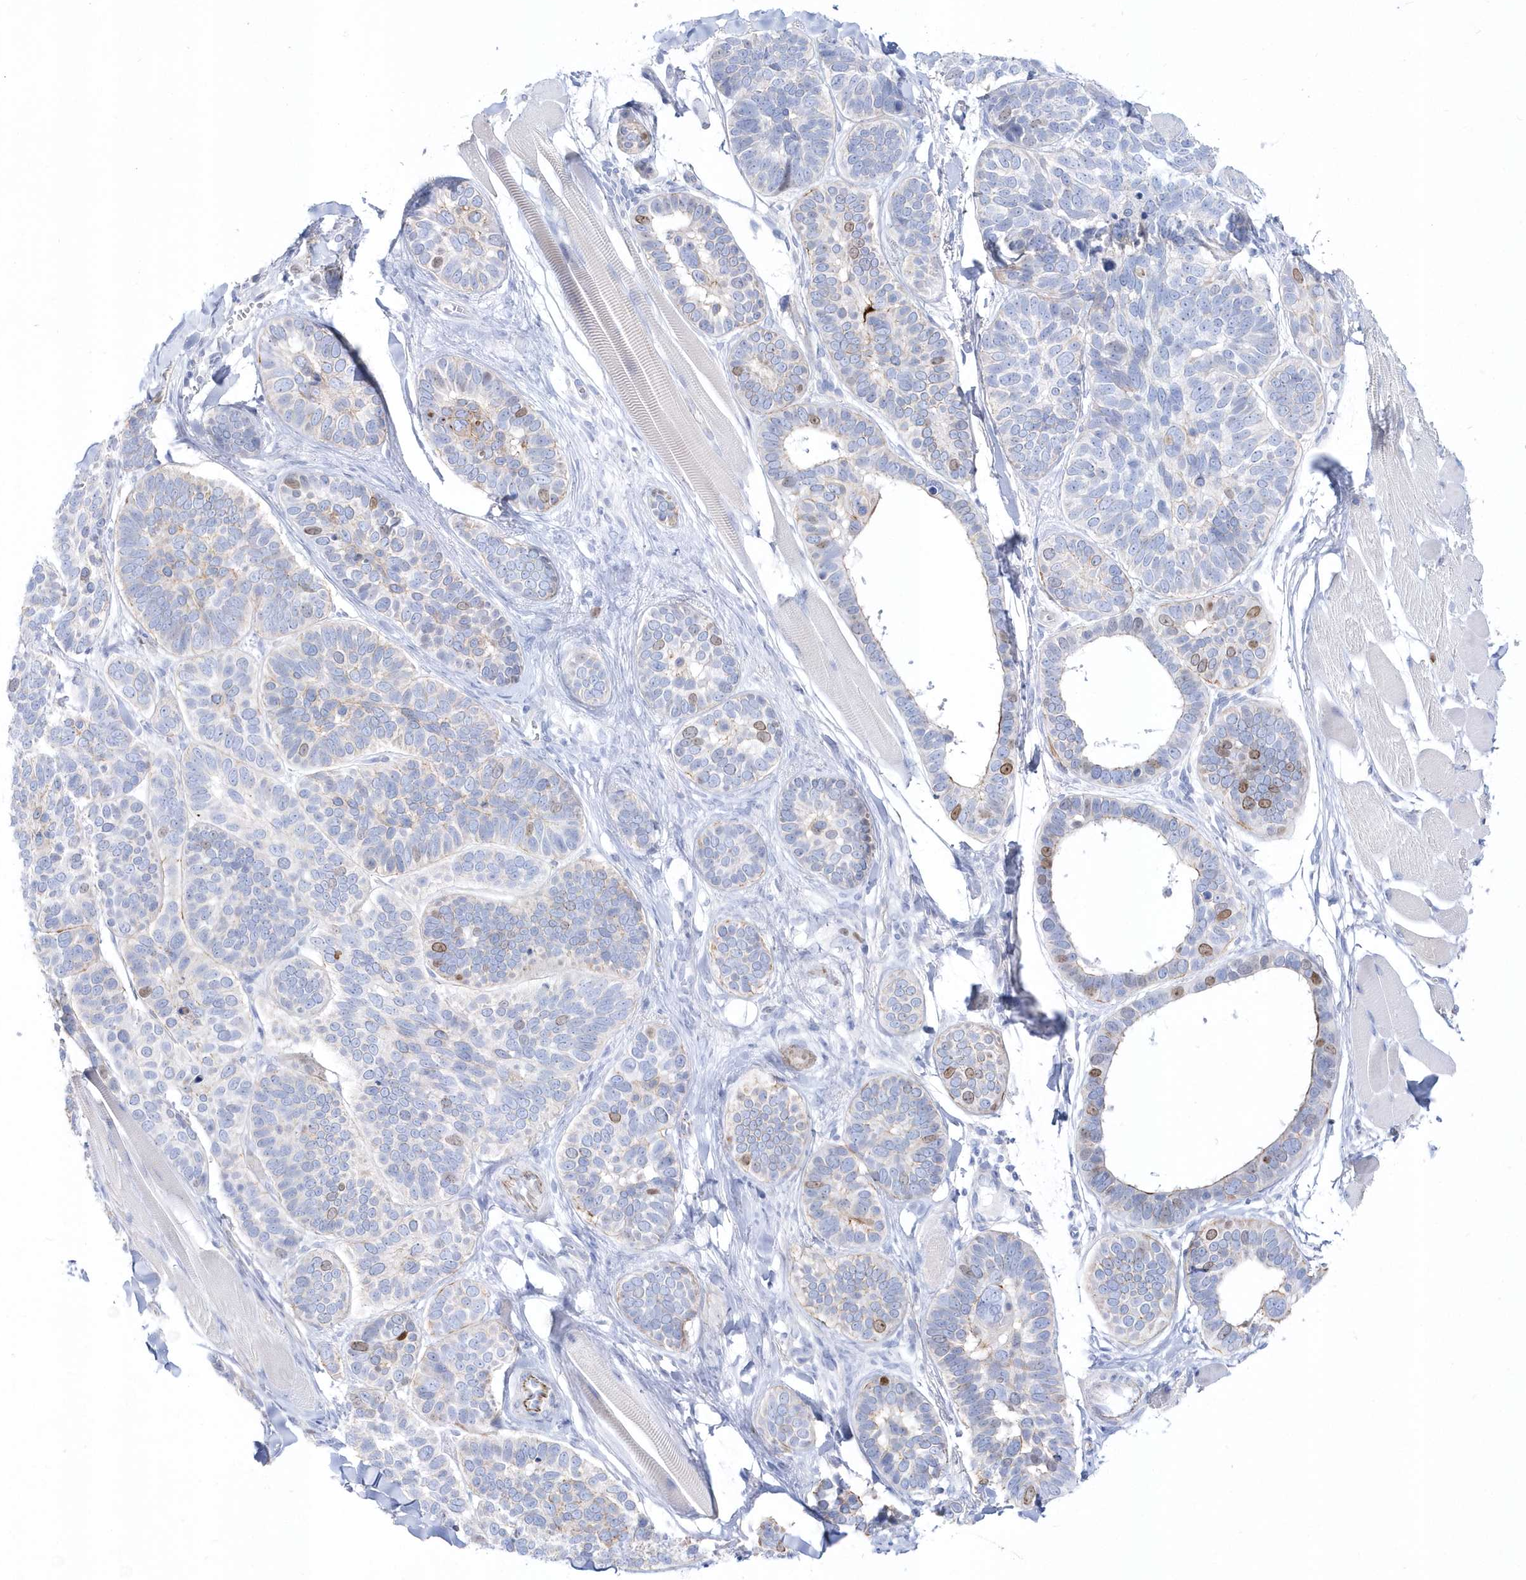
{"staining": {"intensity": "moderate", "quantity": "<25%", "location": "nuclear"}, "tissue": "skin cancer", "cell_type": "Tumor cells", "image_type": "cancer", "snomed": [{"axis": "morphology", "description": "Basal cell carcinoma"}, {"axis": "topography", "description": "Skin"}], "caption": "Protein analysis of skin basal cell carcinoma tissue shows moderate nuclear staining in approximately <25% of tumor cells.", "gene": "TMCO6", "patient": {"sex": "male", "age": 62}}